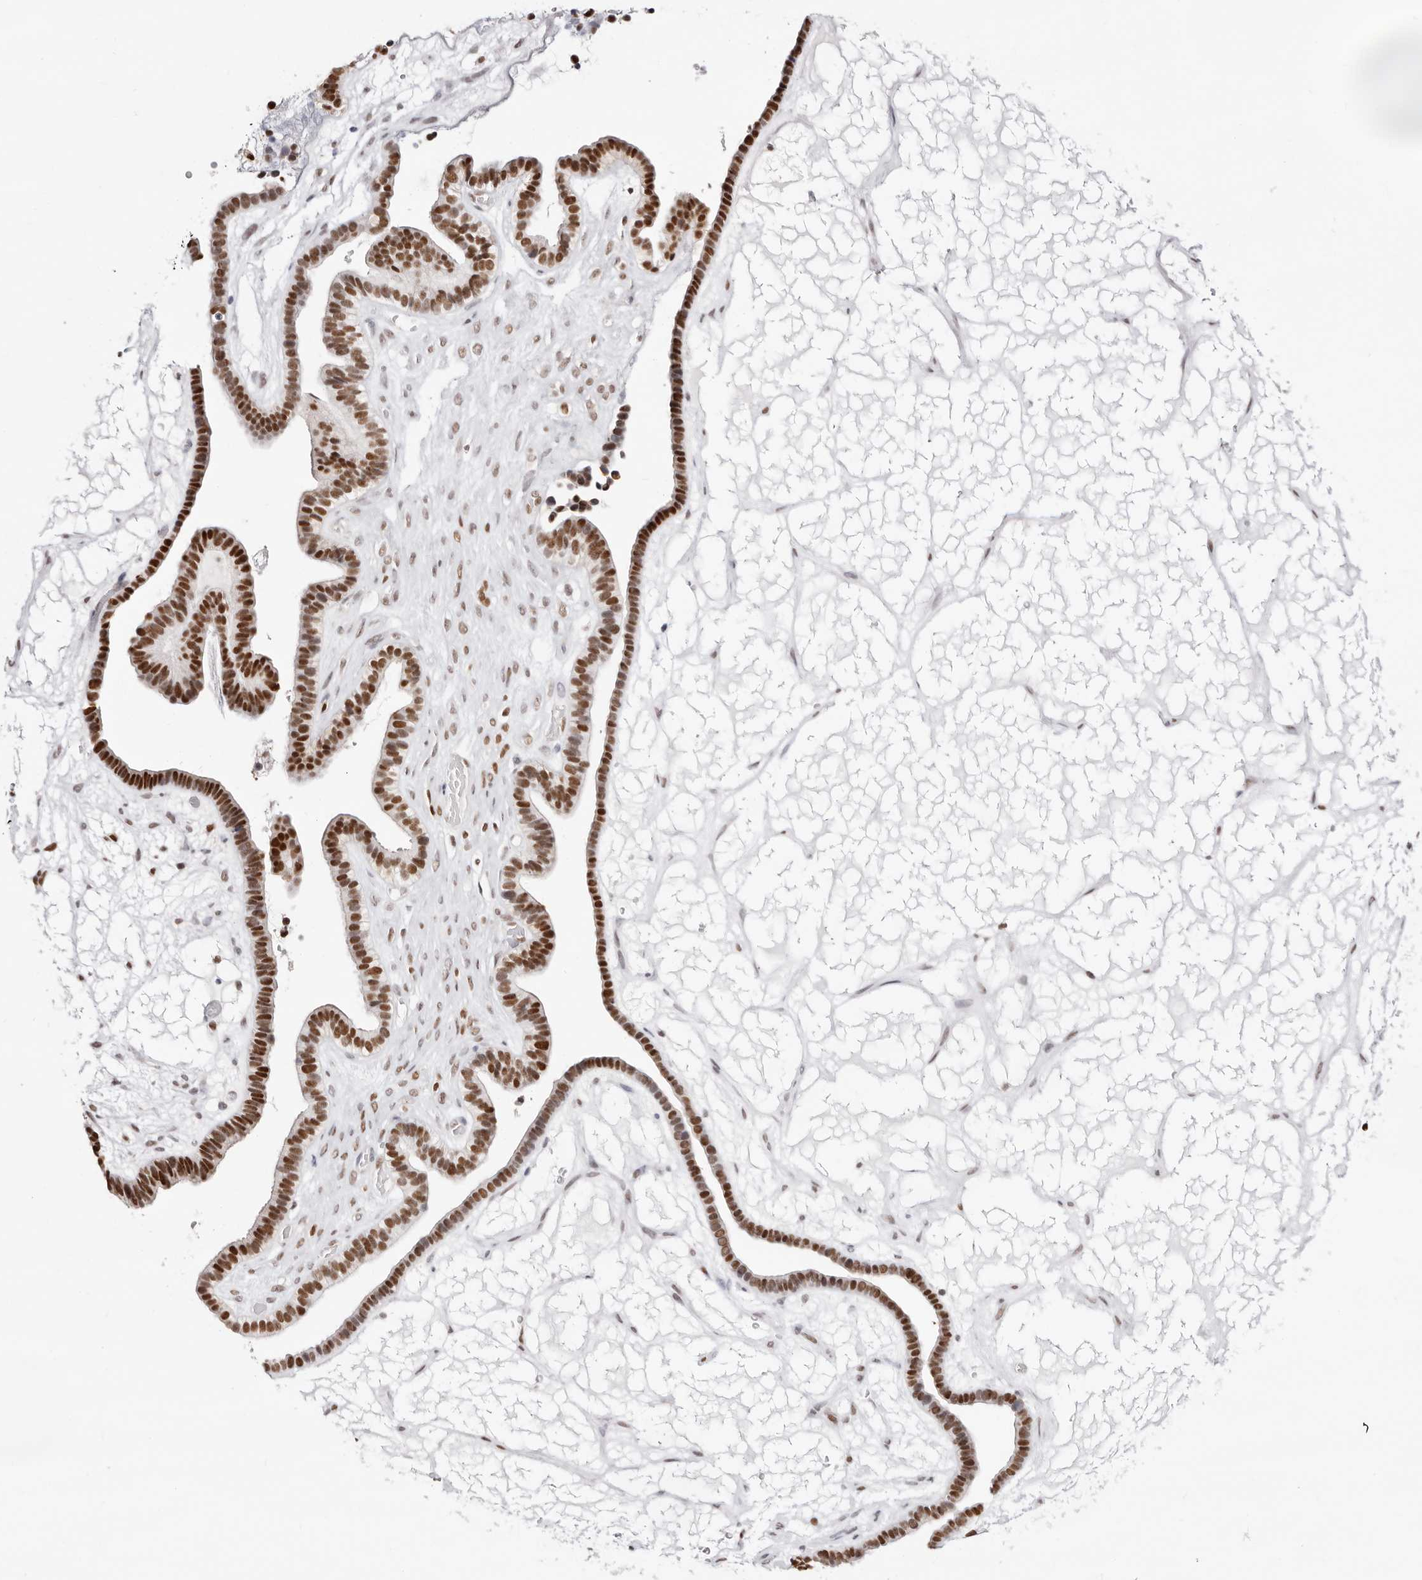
{"staining": {"intensity": "strong", "quantity": ">75%", "location": "nuclear"}, "tissue": "ovarian cancer", "cell_type": "Tumor cells", "image_type": "cancer", "snomed": [{"axis": "morphology", "description": "Cystadenocarcinoma, serous, NOS"}, {"axis": "topography", "description": "Ovary"}], "caption": "This image displays IHC staining of human ovarian cancer, with high strong nuclear positivity in approximately >75% of tumor cells.", "gene": "TKT", "patient": {"sex": "female", "age": 56}}